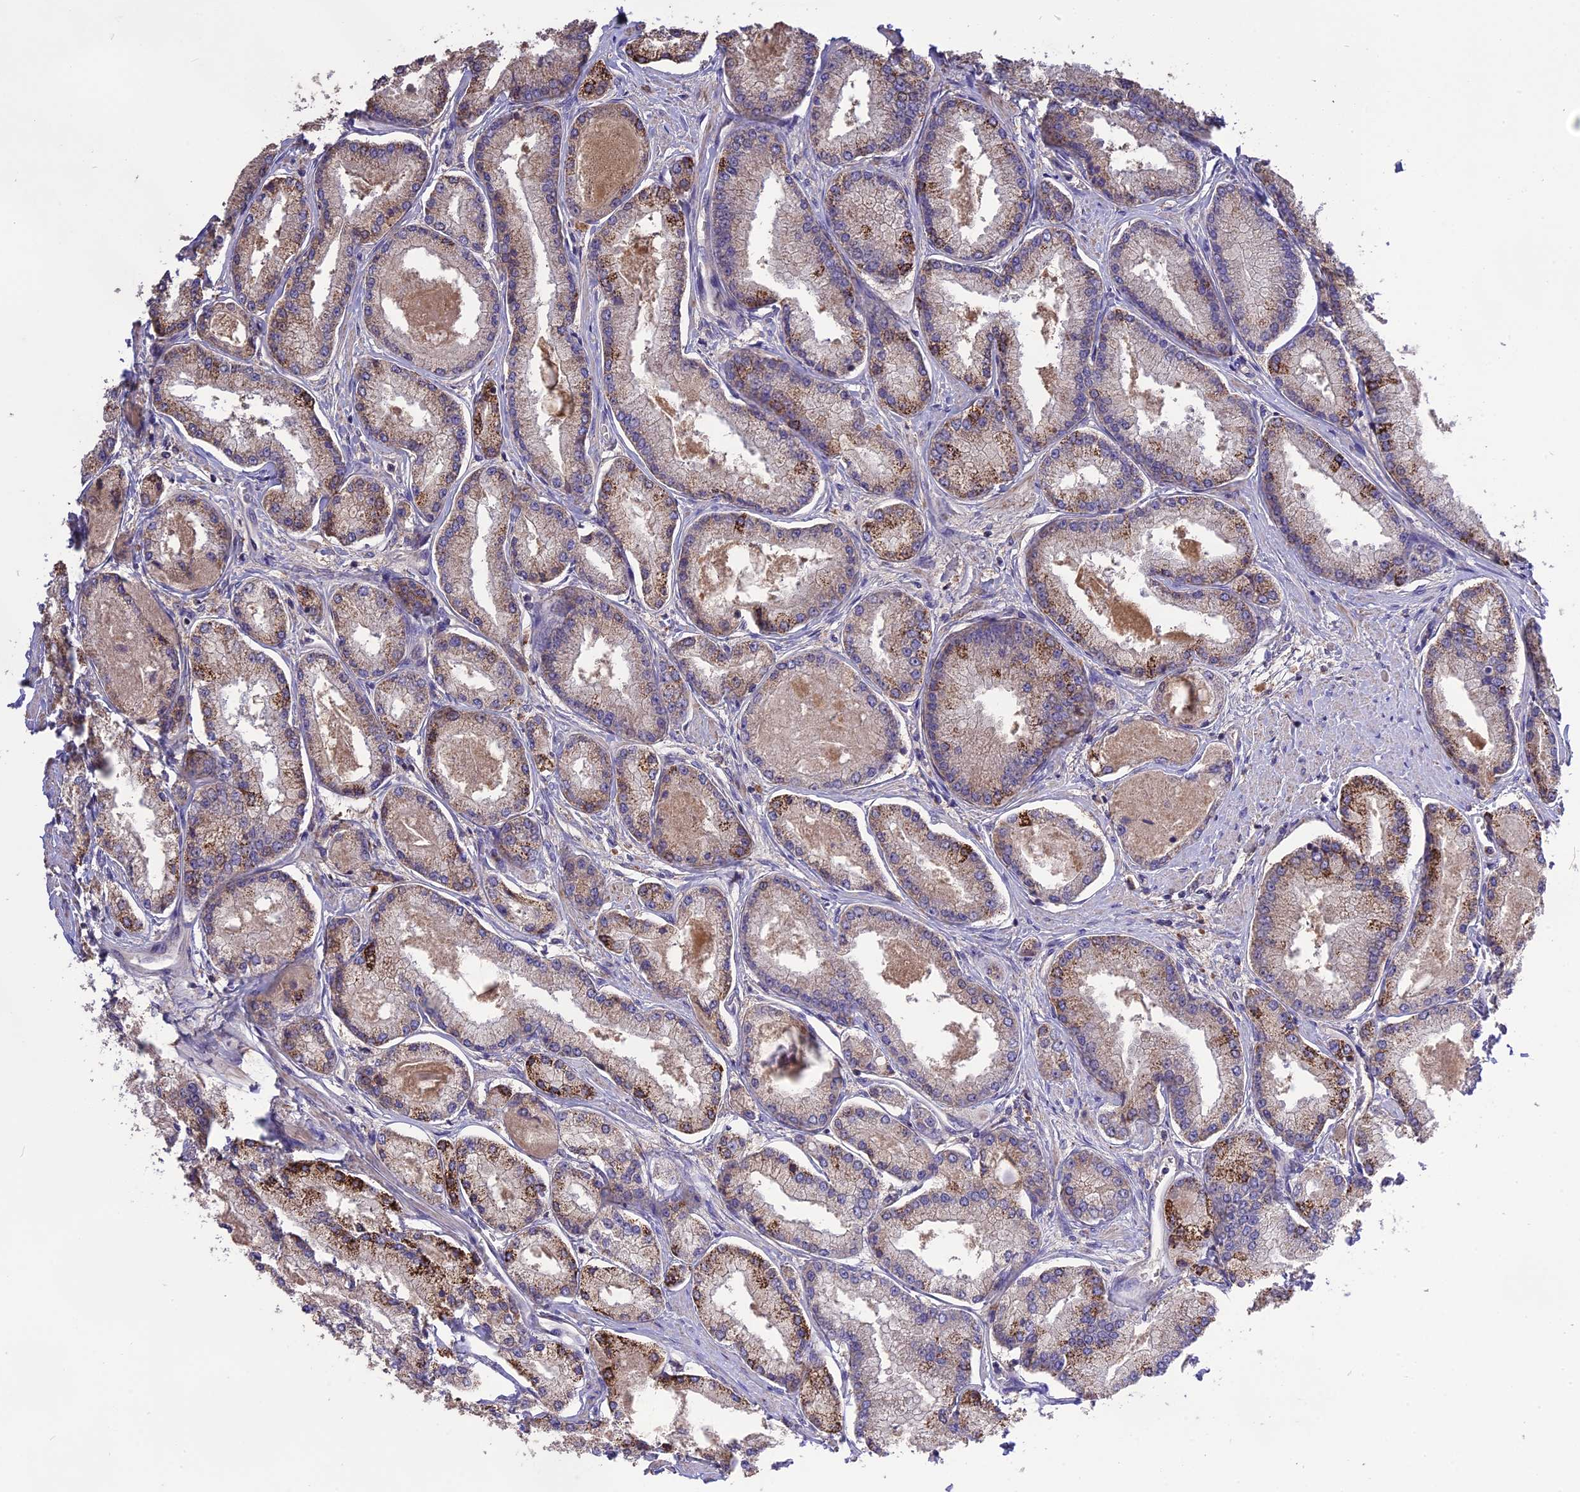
{"staining": {"intensity": "strong", "quantity": "25%-75%", "location": "cytoplasmic/membranous"}, "tissue": "prostate cancer", "cell_type": "Tumor cells", "image_type": "cancer", "snomed": [{"axis": "morphology", "description": "Adenocarcinoma, Low grade"}, {"axis": "topography", "description": "Prostate"}], "caption": "Immunohistochemistry (IHC) of human prostate cancer (low-grade adenocarcinoma) reveals high levels of strong cytoplasmic/membranous expression in approximately 25%-75% of tumor cells. The staining was performed using DAB (3,3'-diaminobenzidine) to visualize the protein expression in brown, while the nuclei were stained in blue with hematoxylin (Magnification: 20x).", "gene": "NUDT8", "patient": {"sex": "male", "age": 74}}